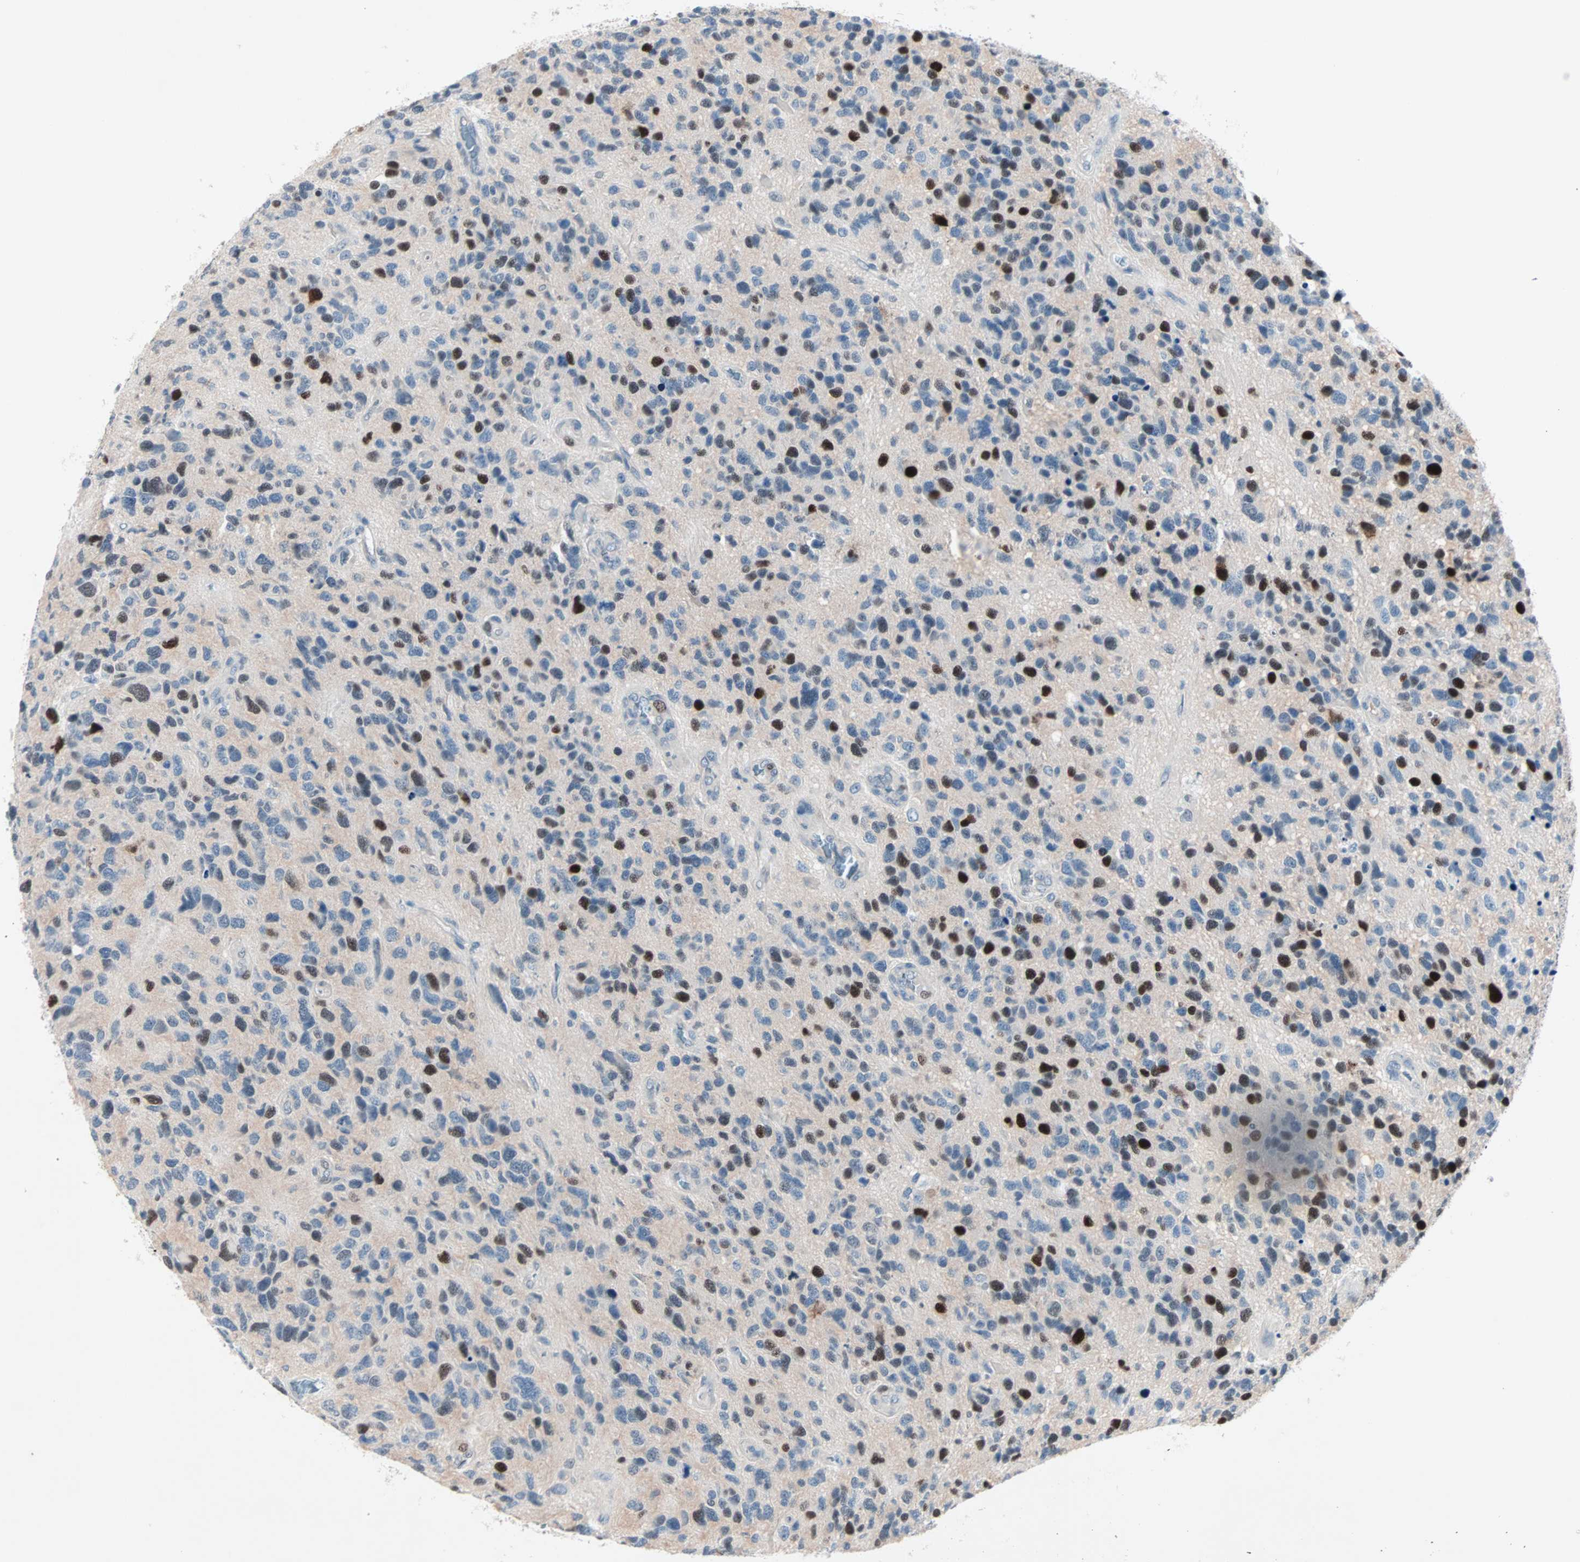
{"staining": {"intensity": "strong", "quantity": "<25%", "location": "nuclear"}, "tissue": "glioma", "cell_type": "Tumor cells", "image_type": "cancer", "snomed": [{"axis": "morphology", "description": "Glioma, malignant, High grade"}, {"axis": "topography", "description": "Brain"}], "caption": "Immunohistochemistry (IHC) micrograph of neoplastic tissue: human glioma stained using IHC exhibits medium levels of strong protein expression localized specifically in the nuclear of tumor cells, appearing as a nuclear brown color.", "gene": "CCNE2", "patient": {"sex": "female", "age": 58}}